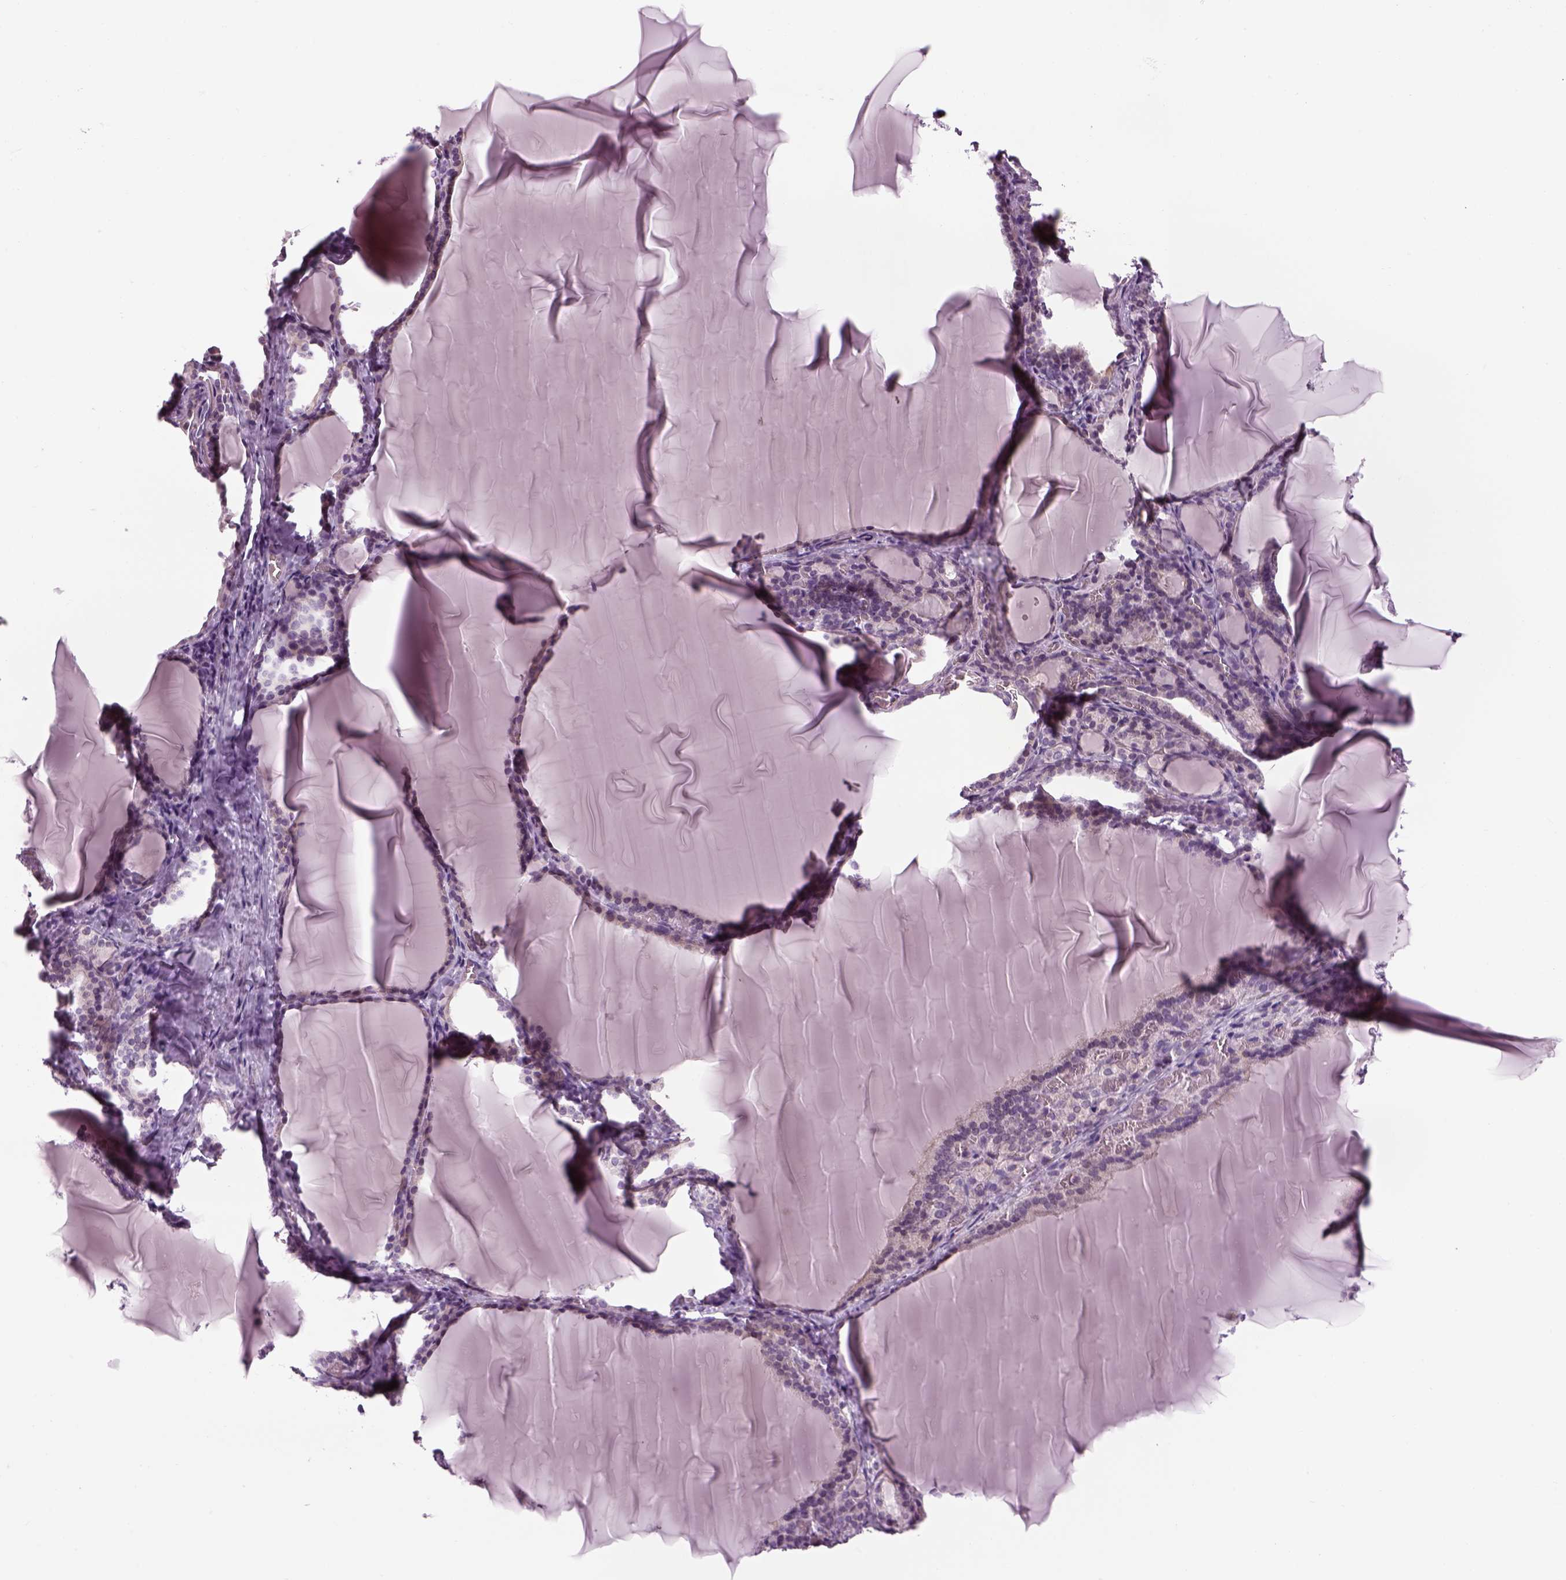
{"staining": {"intensity": "negative", "quantity": "none", "location": "none"}, "tissue": "thyroid gland", "cell_type": "Glandular cells", "image_type": "normal", "snomed": [{"axis": "morphology", "description": "Normal tissue, NOS"}, {"axis": "morphology", "description": "Hyperplasia, NOS"}, {"axis": "topography", "description": "Thyroid gland"}], "caption": "Image shows no protein staining in glandular cells of normal thyroid gland. (Brightfield microscopy of DAB immunohistochemistry at high magnification).", "gene": "LRRIQ3", "patient": {"sex": "female", "age": 27}}